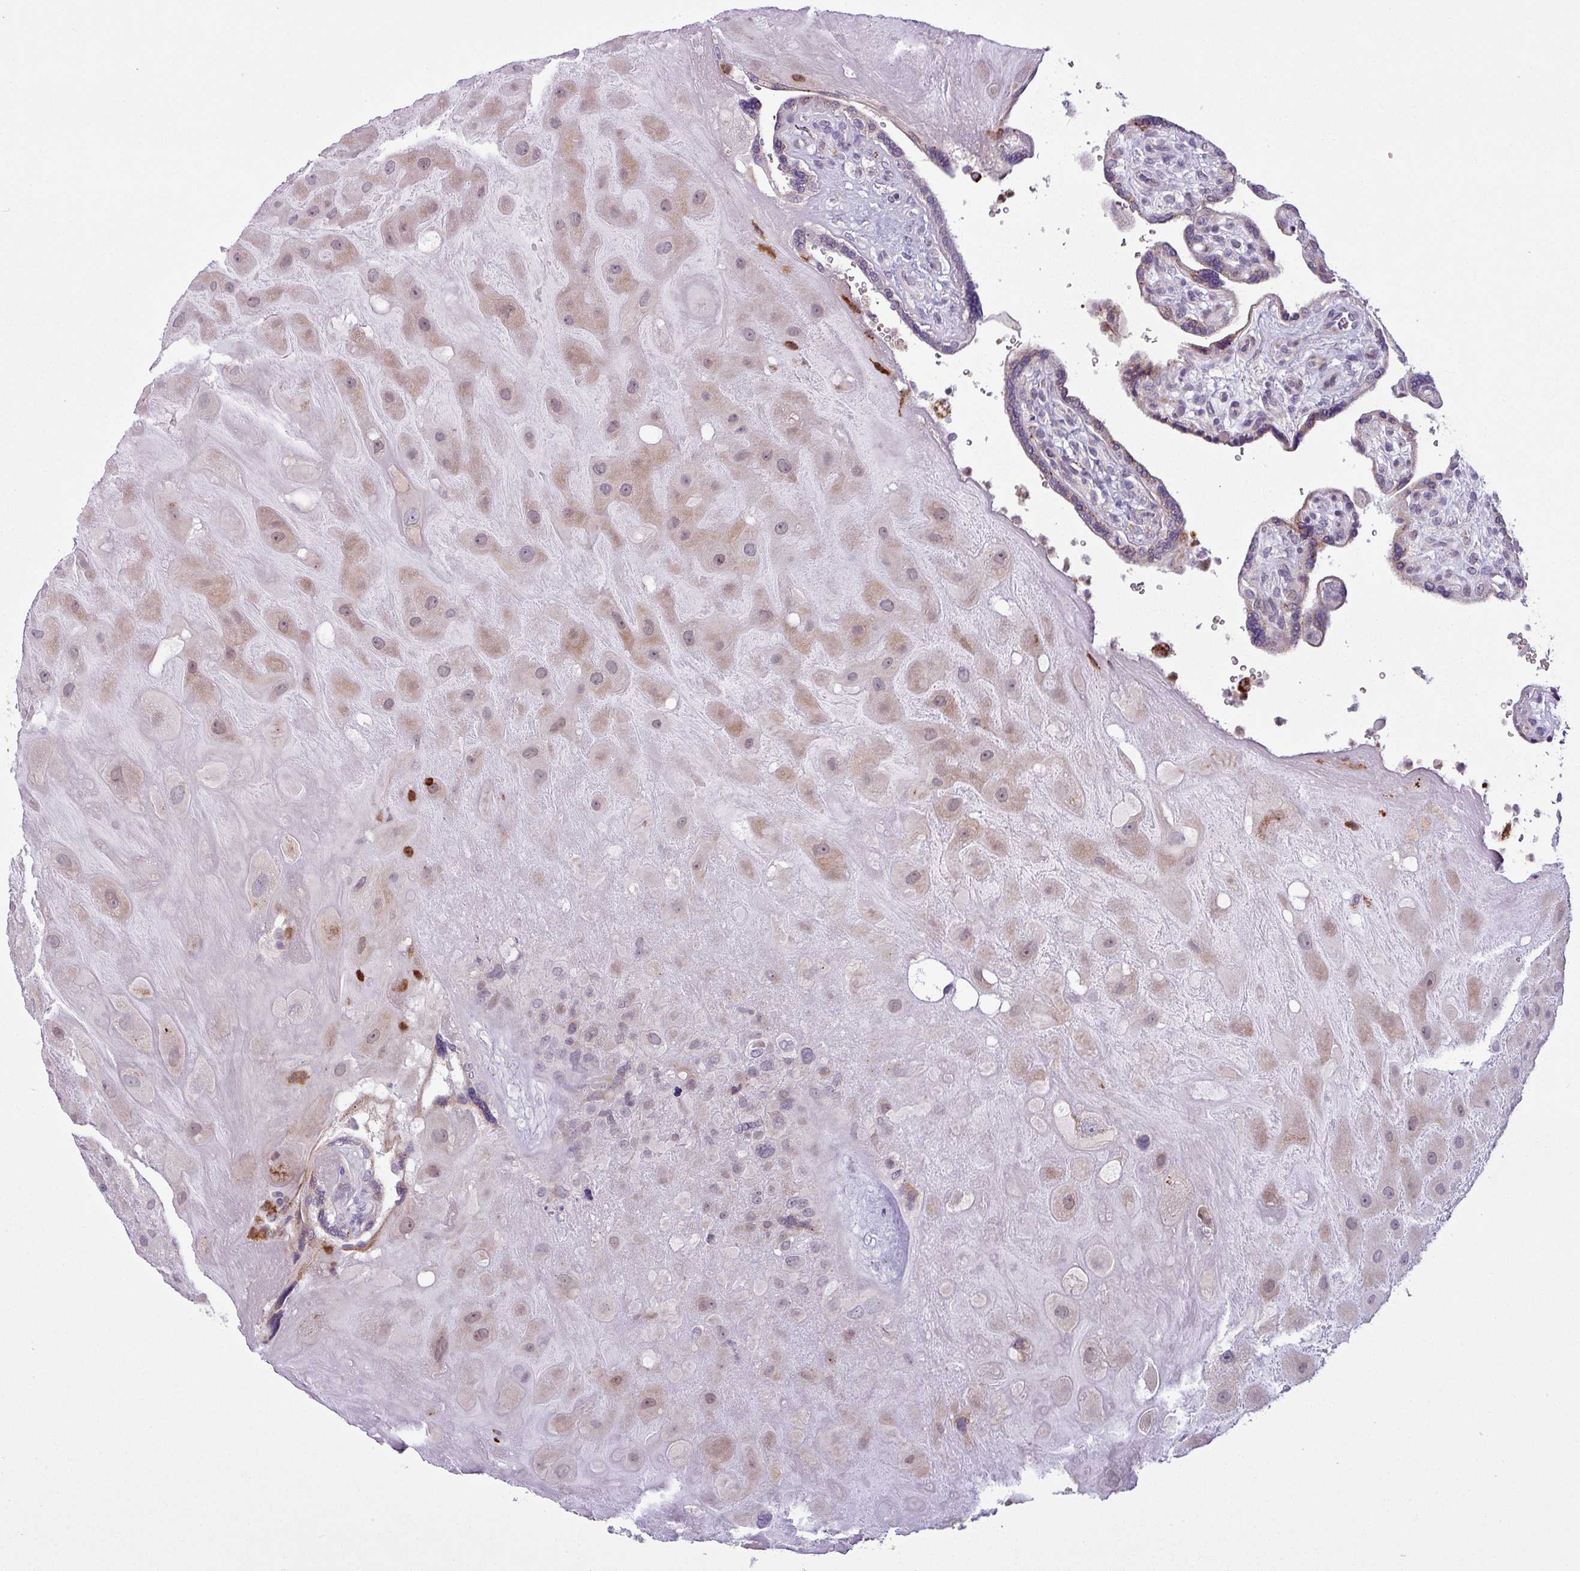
{"staining": {"intensity": "weak", "quantity": "25%-75%", "location": "cytoplasmic/membranous,nuclear"}, "tissue": "placenta", "cell_type": "Decidual cells", "image_type": "normal", "snomed": [{"axis": "morphology", "description": "Normal tissue, NOS"}, {"axis": "topography", "description": "Placenta"}], "caption": "Protein expression analysis of normal human placenta reveals weak cytoplasmic/membranous,nuclear staining in about 25%-75% of decidual cells. Nuclei are stained in blue.", "gene": "MAP7D2", "patient": {"sex": "female", "age": 39}}